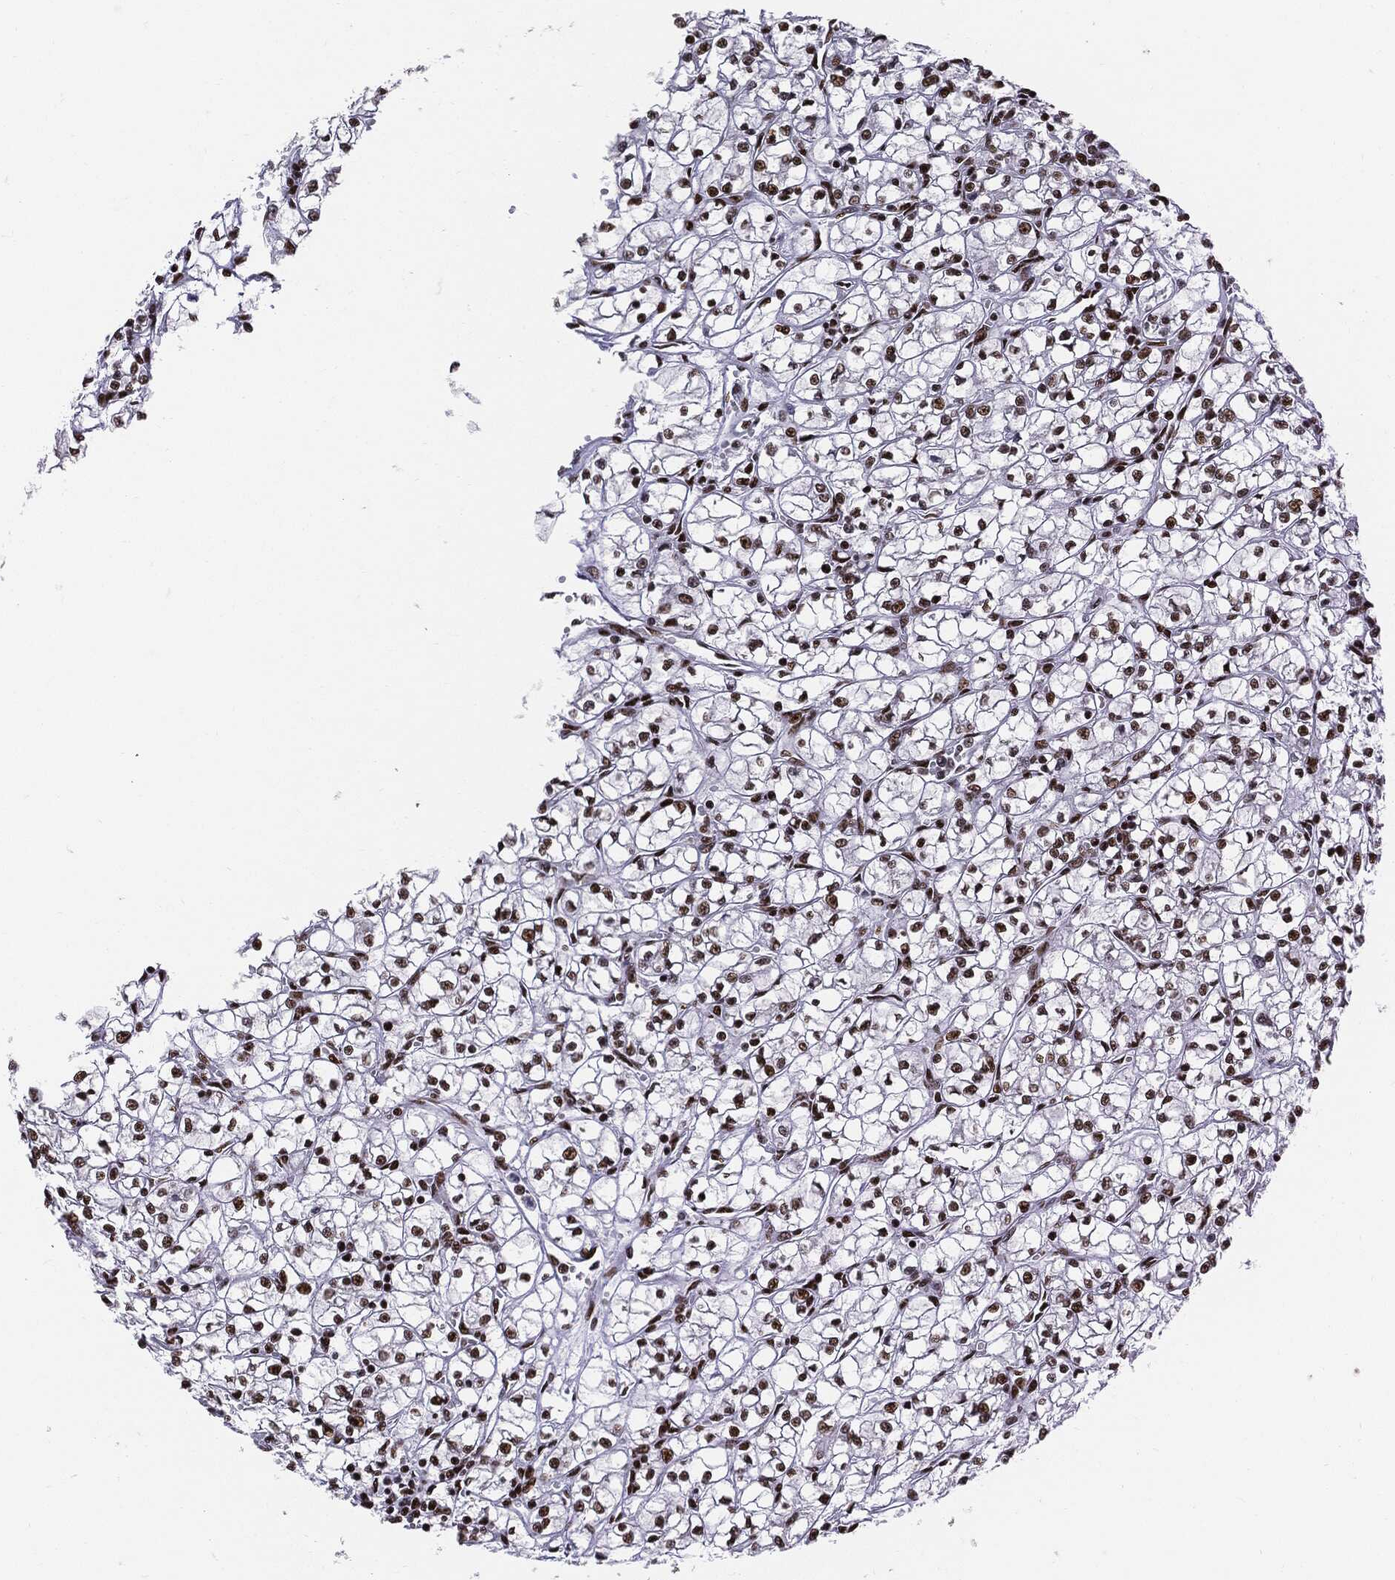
{"staining": {"intensity": "strong", "quantity": ">75%", "location": "nuclear"}, "tissue": "renal cancer", "cell_type": "Tumor cells", "image_type": "cancer", "snomed": [{"axis": "morphology", "description": "Adenocarcinoma, NOS"}, {"axis": "topography", "description": "Kidney"}], "caption": "Immunohistochemistry (IHC) image of neoplastic tissue: human adenocarcinoma (renal) stained using IHC reveals high levels of strong protein expression localized specifically in the nuclear of tumor cells, appearing as a nuclear brown color.", "gene": "RECQL", "patient": {"sex": "female", "age": 64}}